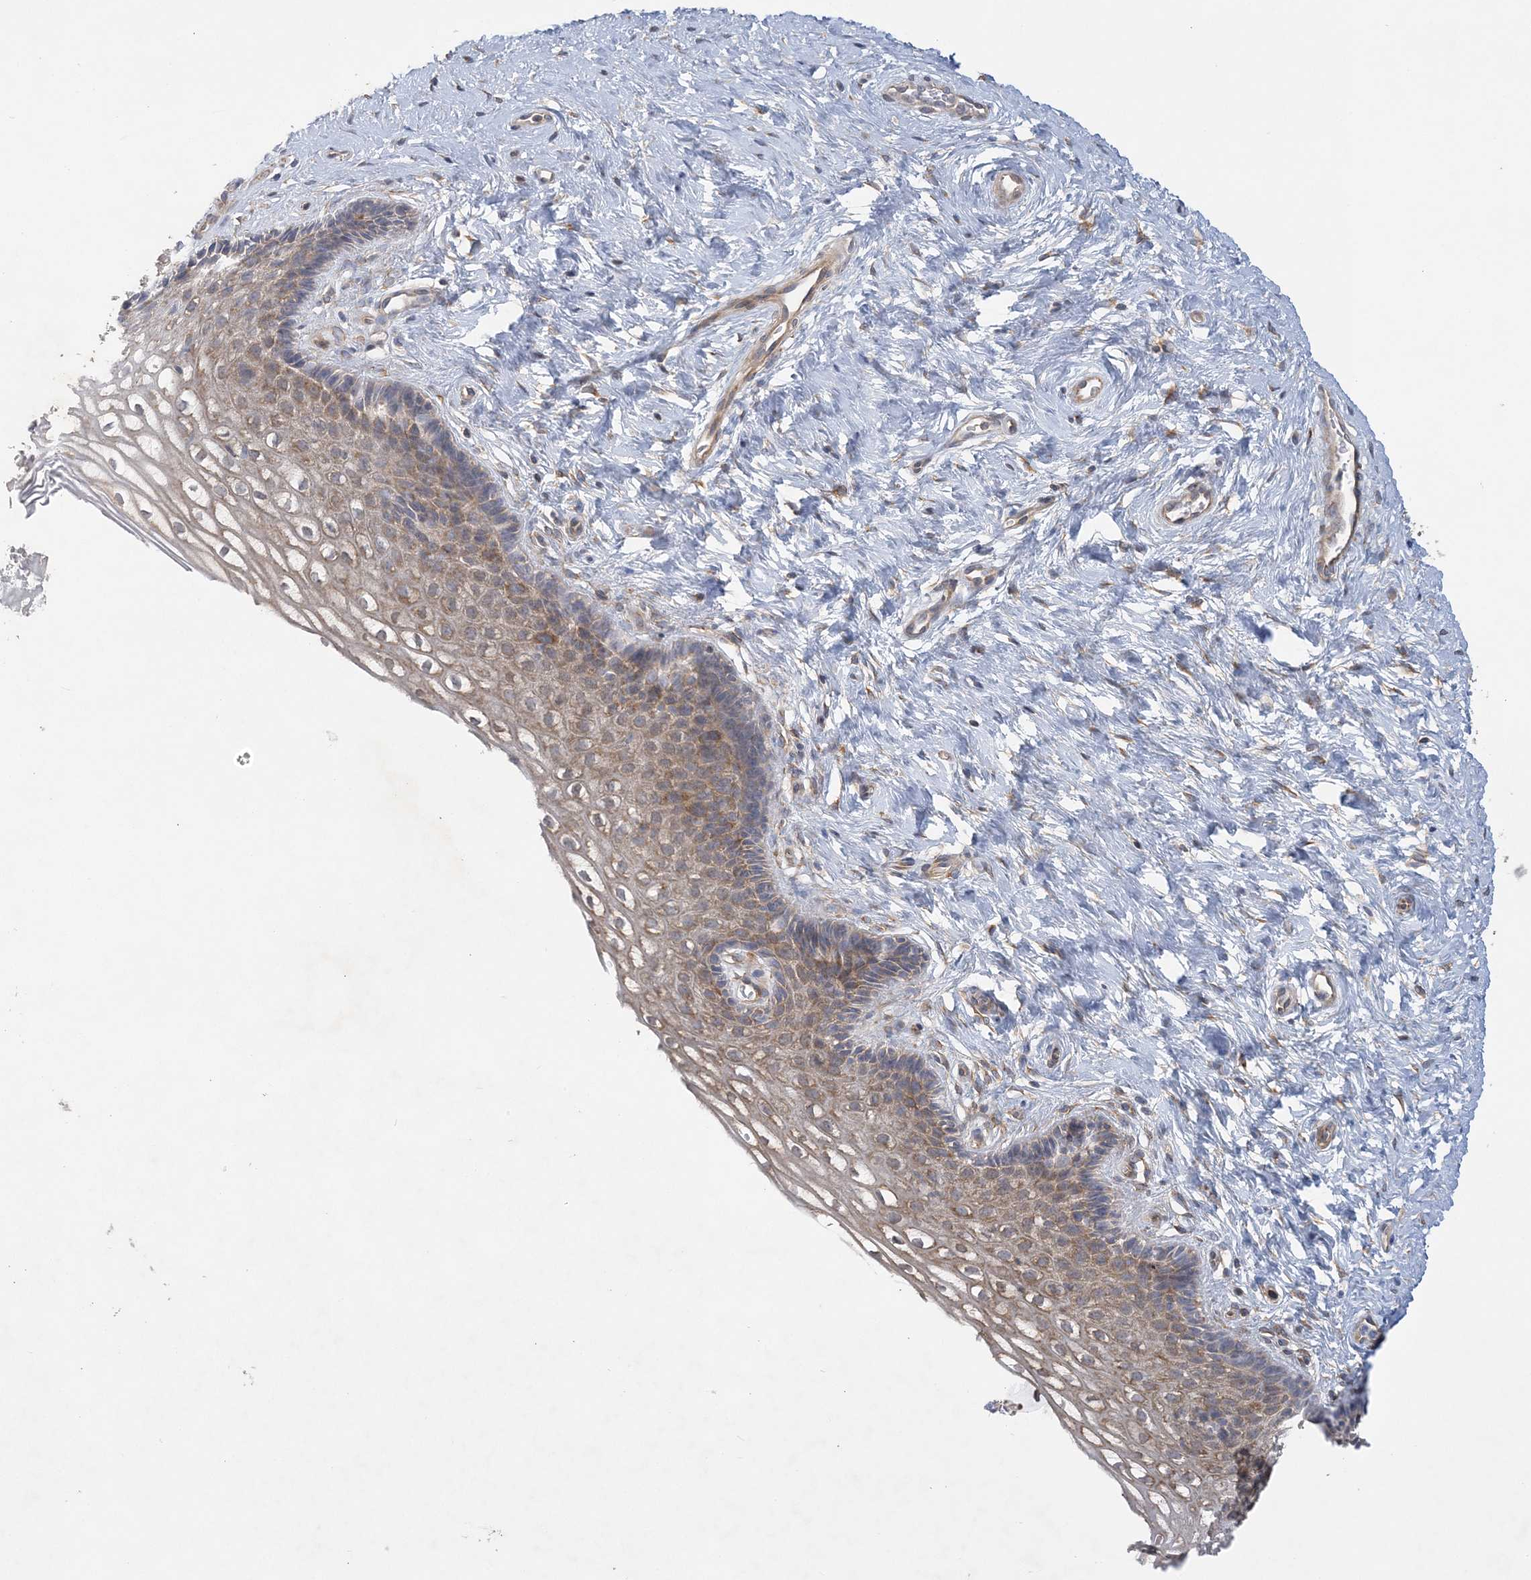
{"staining": {"intensity": "negative", "quantity": "none", "location": "none"}, "tissue": "cervix", "cell_type": "Glandular cells", "image_type": "normal", "snomed": [{"axis": "morphology", "description": "Normal tissue, NOS"}, {"axis": "topography", "description": "Cervix"}], "caption": "Cervix stained for a protein using immunohistochemistry demonstrates no expression glandular cells.", "gene": "MAP4K5", "patient": {"sex": "female", "age": 33}}